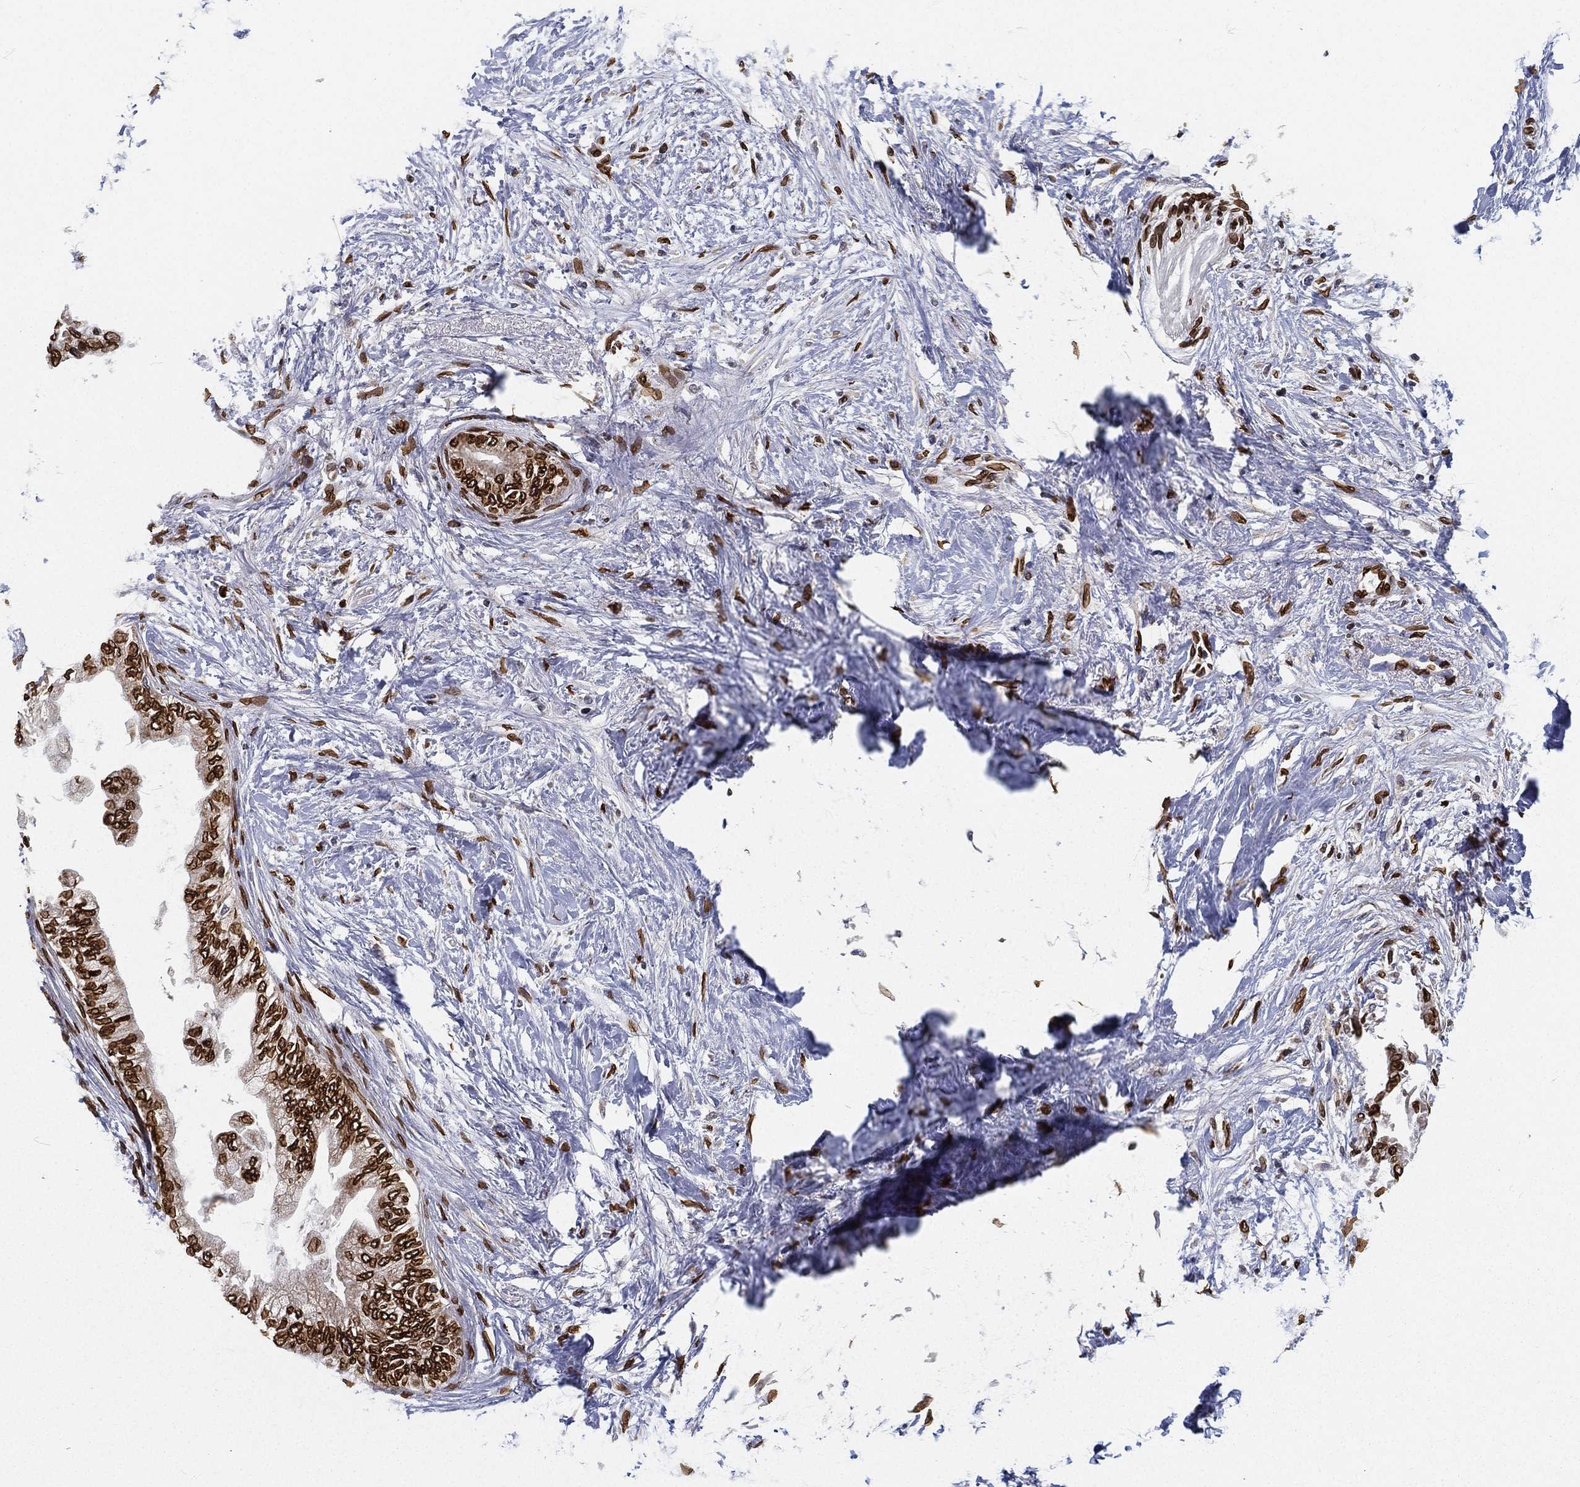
{"staining": {"intensity": "strong", "quantity": ">75%", "location": "cytoplasmic/membranous,nuclear"}, "tissue": "pancreatic cancer", "cell_type": "Tumor cells", "image_type": "cancer", "snomed": [{"axis": "morphology", "description": "Normal tissue, NOS"}, {"axis": "morphology", "description": "Adenocarcinoma, NOS"}, {"axis": "topography", "description": "Pancreas"}, {"axis": "topography", "description": "Duodenum"}], "caption": "Human pancreatic cancer stained with a brown dye exhibits strong cytoplasmic/membranous and nuclear positive positivity in about >75% of tumor cells.", "gene": "PALB2", "patient": {"sex": "female", "age": 60}}